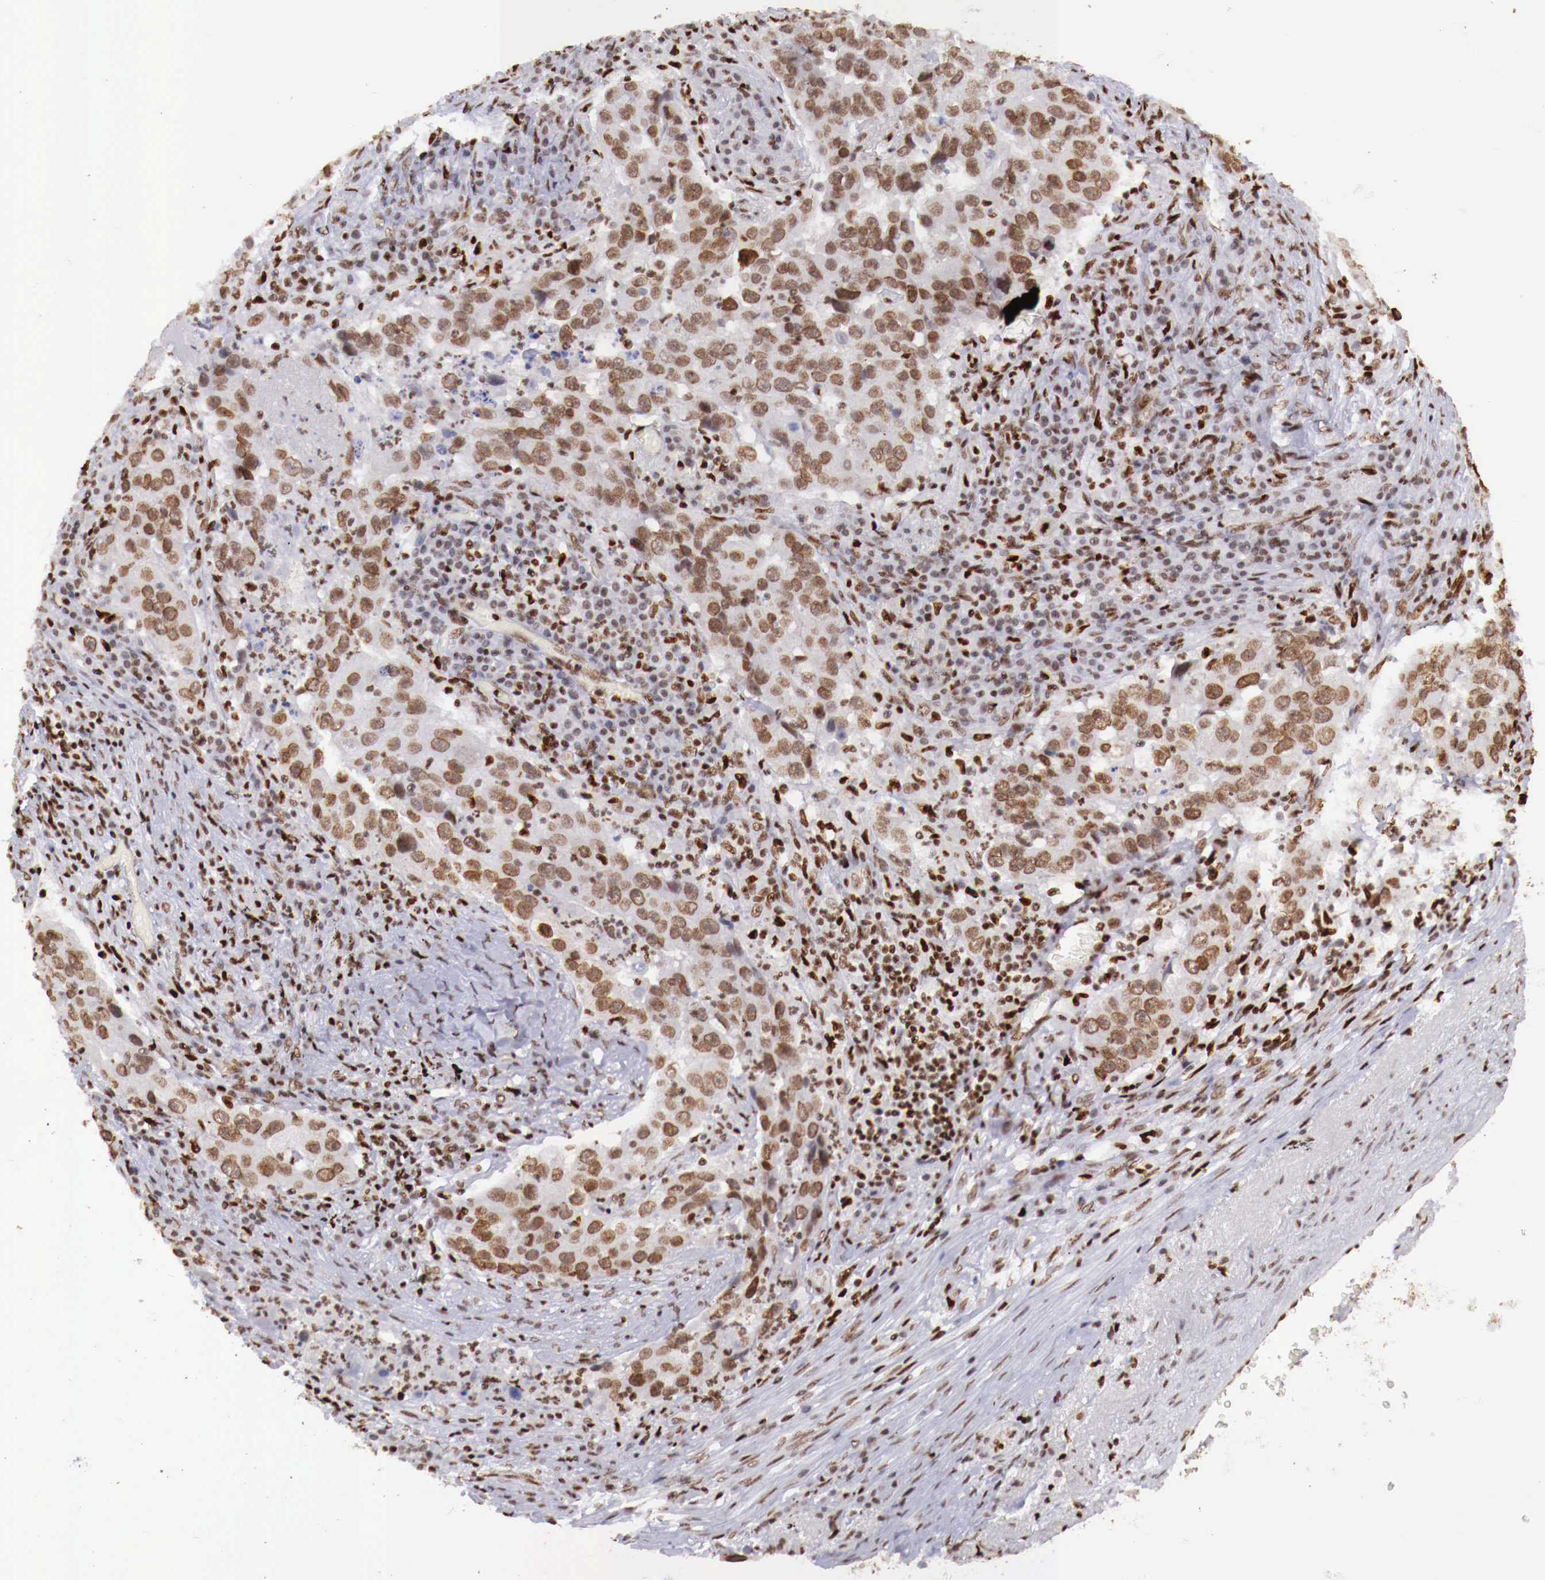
{"staining": {"intensity": "moderate", "quantity": ">75%", "location": "nuclear"}, "tissue": "lung cancer", "cell_type": "Tumor cells", "image_type": "cancer", "snomed": [{"axis": "morphology", "description": "Squamous cell carcinoma, NOS"}, {"axis": "topography", "description": "Lung"}], "caption": "The histopathology image demonstrates a brown stain indicating the presence of a protein in the nuclear of tumor cells in squamous cell carcinoma (lung).", "gene": "MAX", "patient": {"sex": "male", "age": 64}}